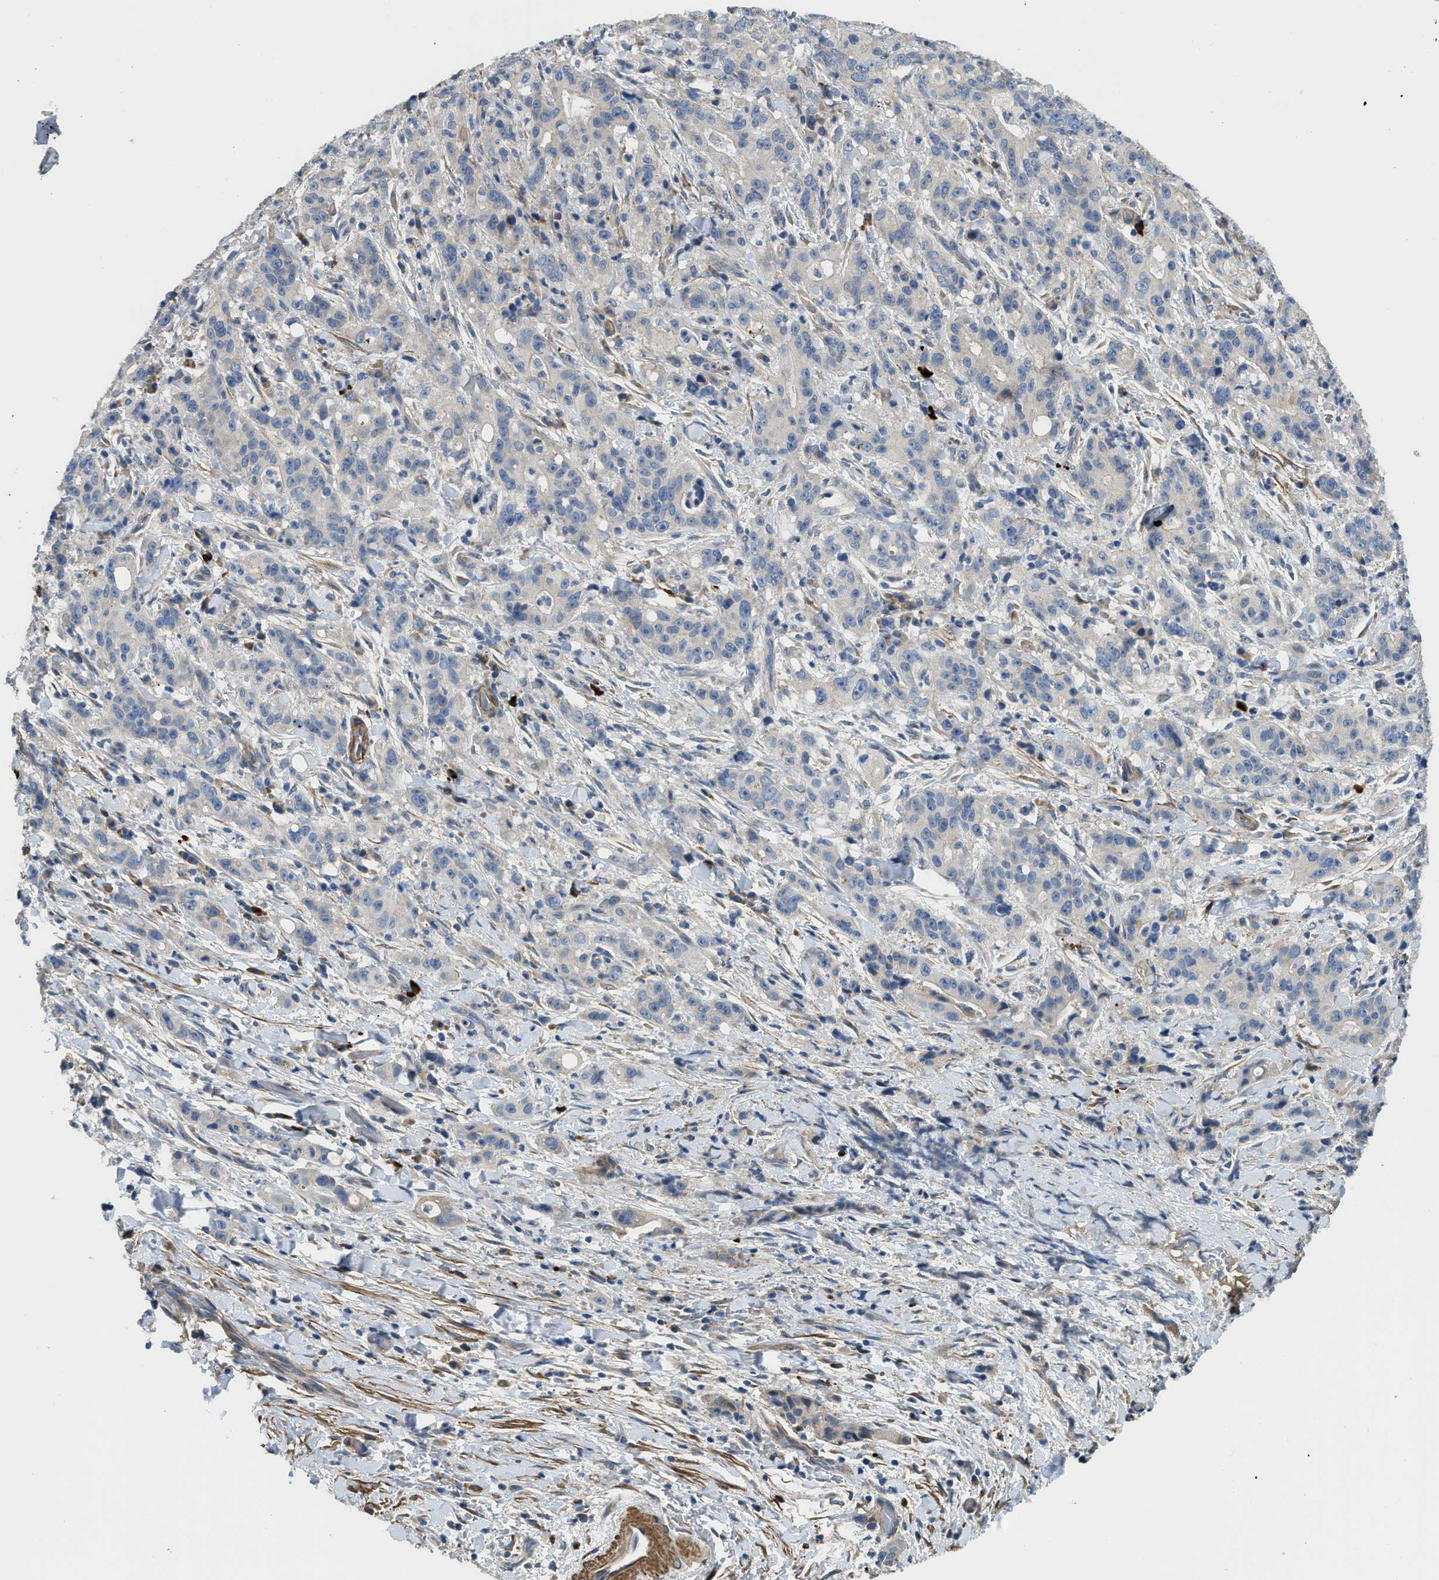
{"staining": {"intensity": "negative", "quantity": "none", "location": "none"}, "tissue": "liver cancer", "cell_type": "Tumor cells", "image_type": "cancer", "snomed": [{"axis": "morphology", "description": "Cholangiocarcinoma"}, {"axis": "topography", "description": "Liver"}], "caption": "Immunohistochemical staining of human liver cancer exhibits no significant positivity in tumor cells. The staining was performed using DAB (3,3'-diaminobenzidine) to visualize the protein expression in brown, while the nuclei were stained in blue with hematoxylin (Magnification: 20x).", "gene": "BMPR1A", "patient": {"sex": "female", "age": 38}}